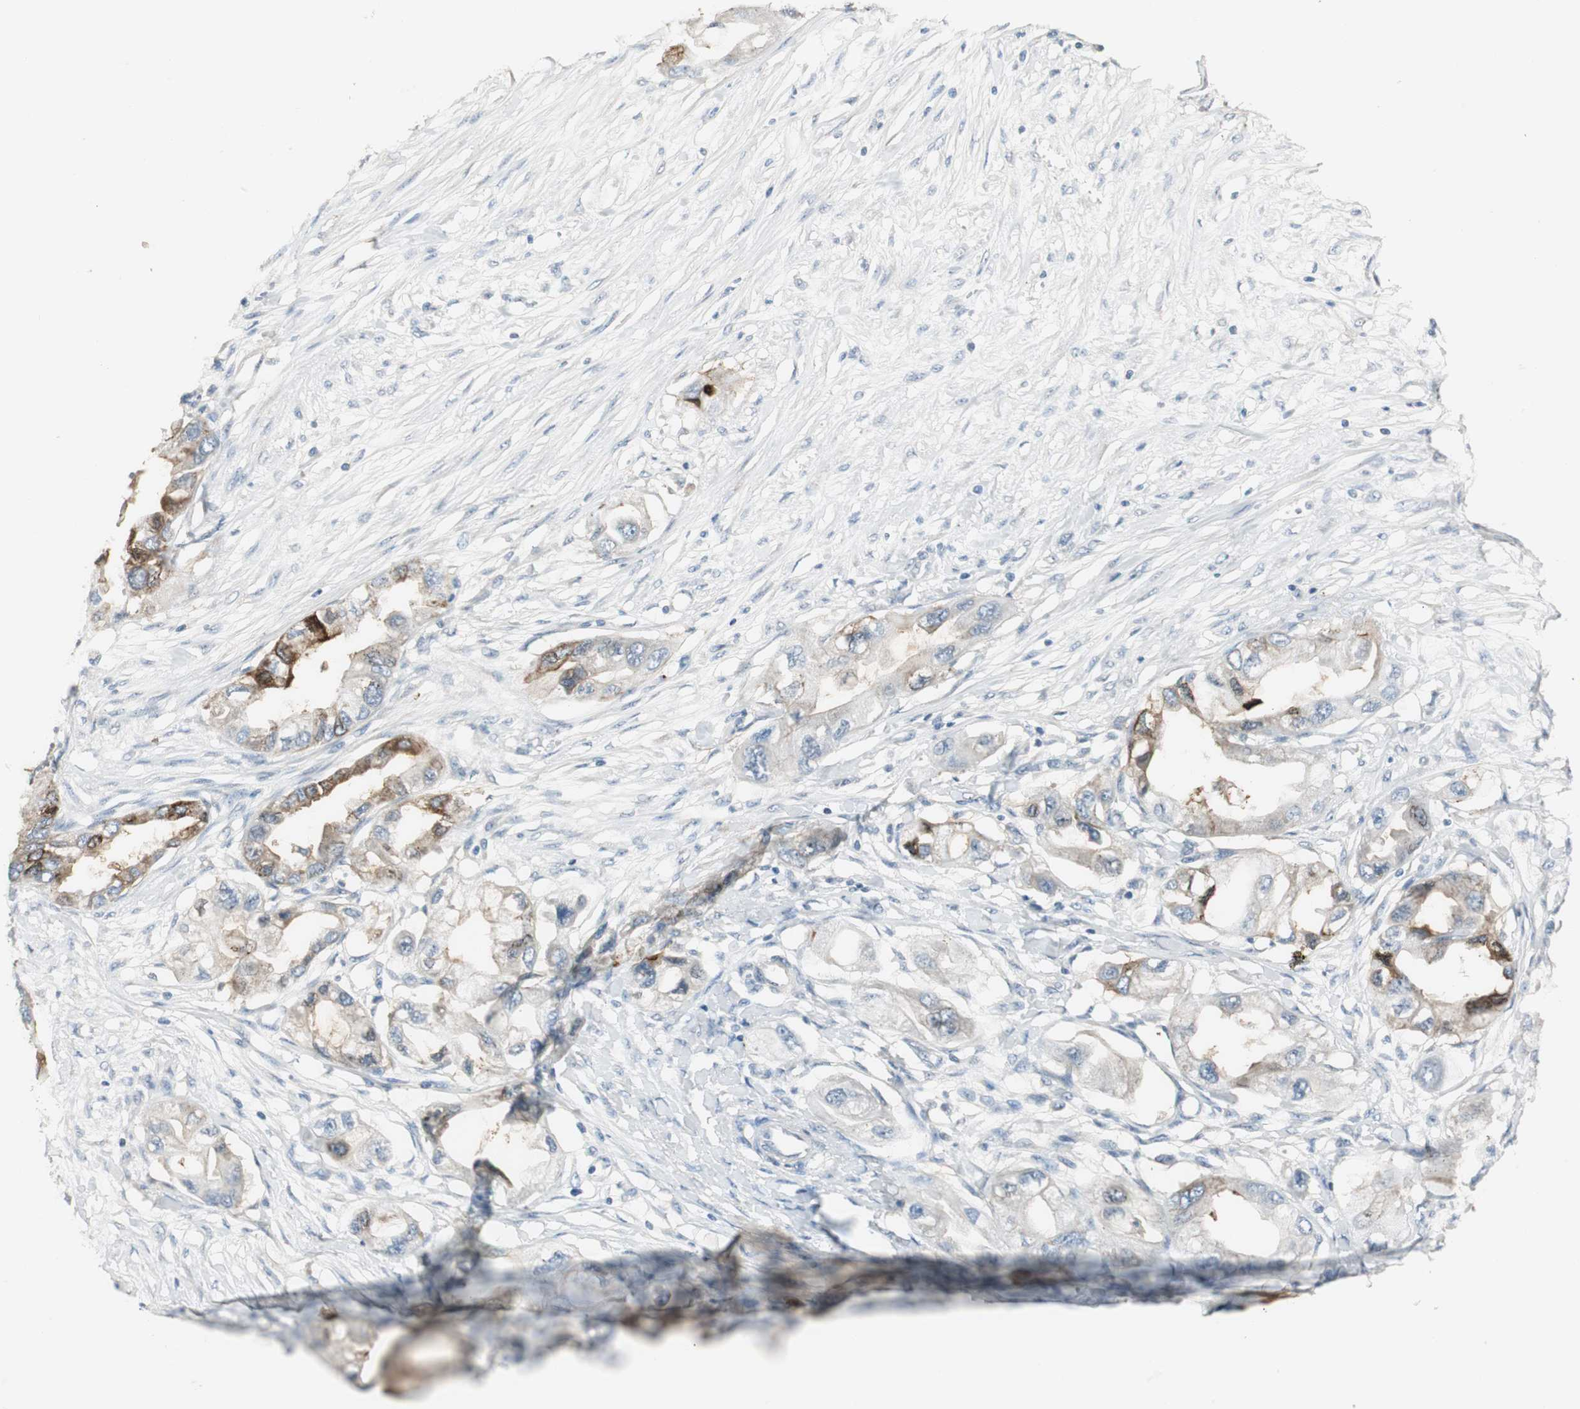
{"staining": {"intensity": "moderate", "quantity": "<25%", "location": "cytoplasmic/membranous"}, "tissue": "endometrial cancer", "cell_type": "Tumor cells", "image_type": "cancer", "snomed": [{"axis": "morphology", "description": "Adenocarcinoma, NOS"}, {"axis": "topography", "description": "Endometrium"}], "caption": "Human adenocarcinoma (endometrial) stained with a protein marker reveals moderate staining in tumor cells.", "gene": "PTPRN2", "patient": {"sex": "female", "age": 67}}